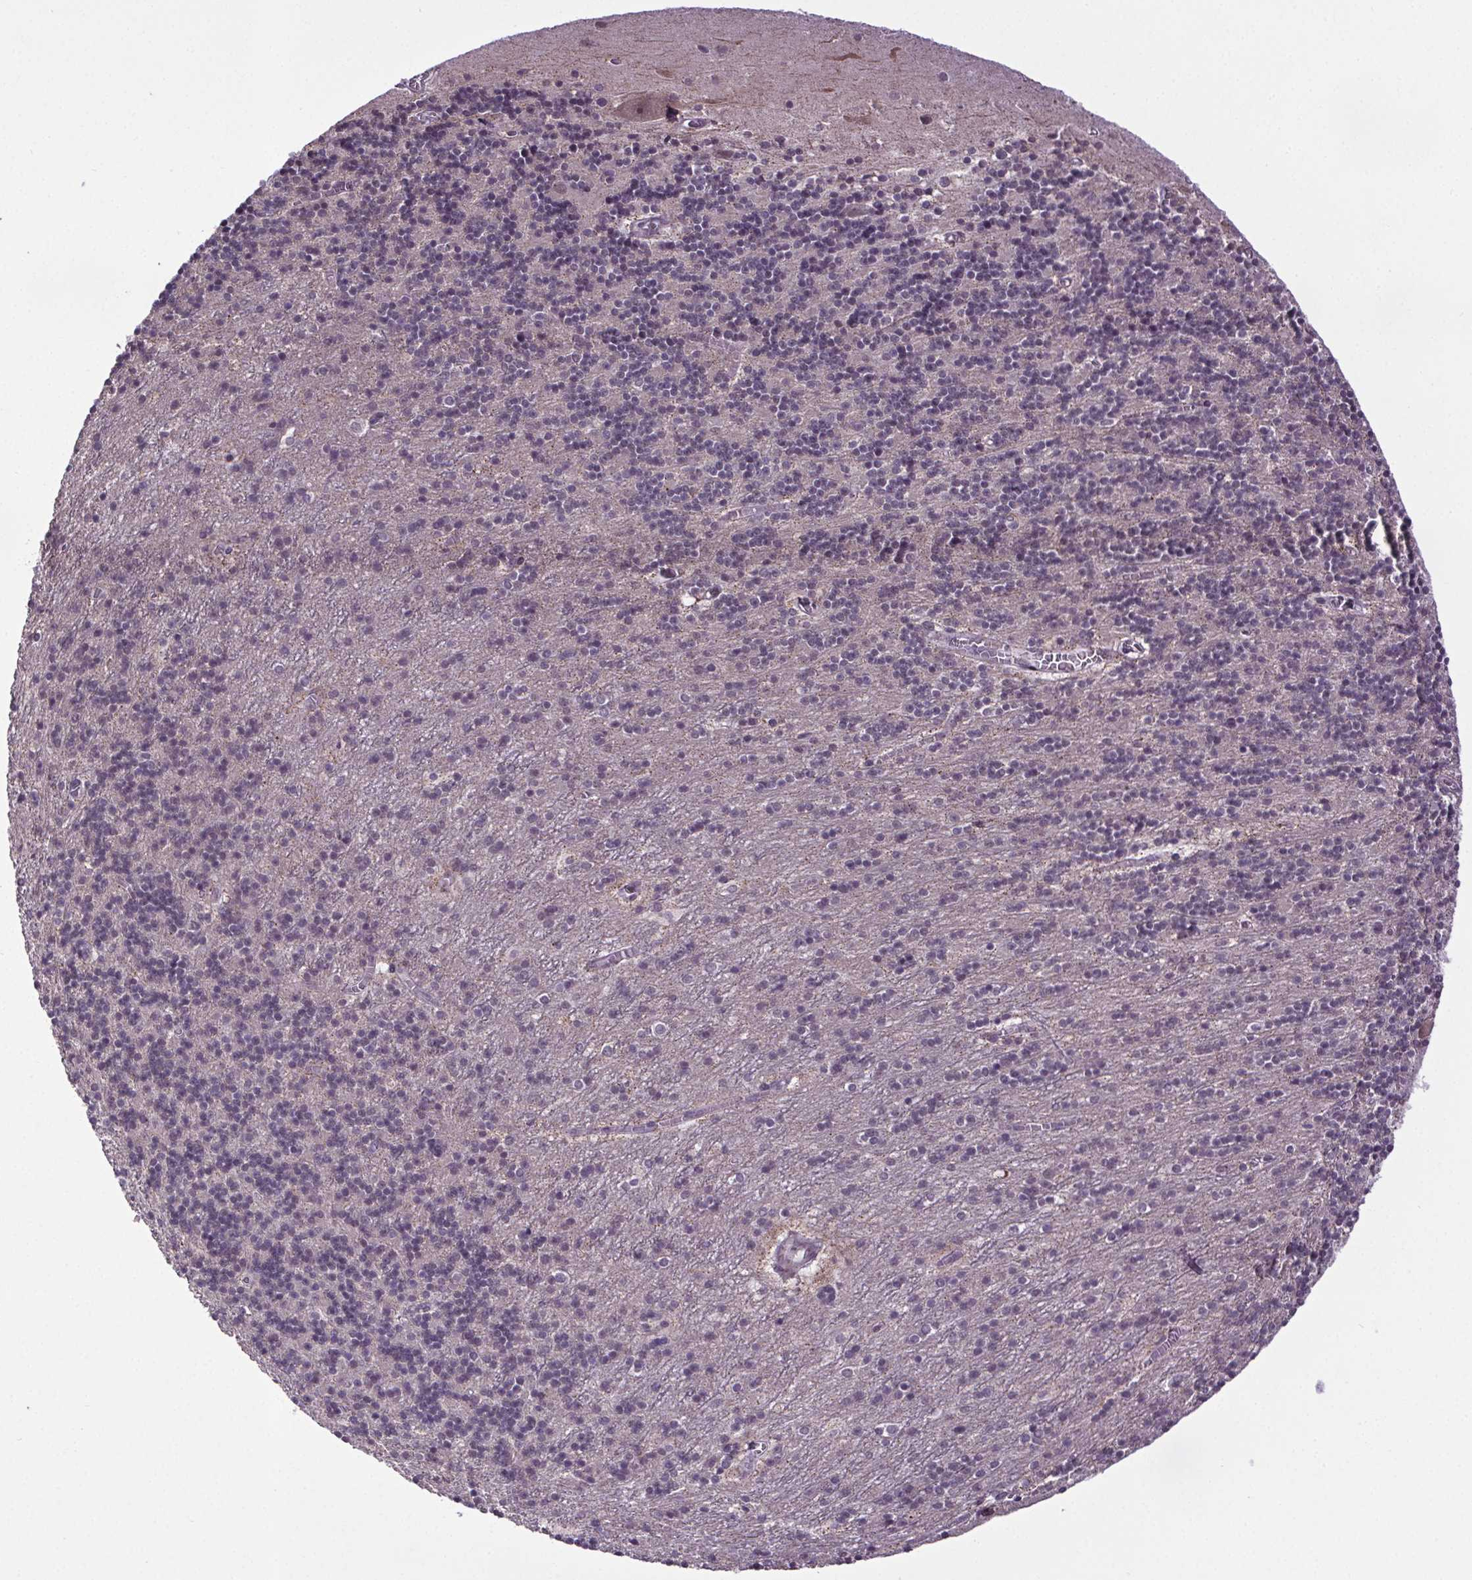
{"staining": {"intensity": "negative", "quantity": "none", "location": "none"}, "tissue": "cerebellum", "cell_type": "Cells in granular layer", "image_type": "normal", "snomed": [{"axis": "morphology", "description": "Normal tissue, NOS"}, {"axis": "topography", "description": "Cerebellum"}], "caption": "Immunohistochemistry photomicrograph of unremarkable cerebellum: cerebellum stained with DAB demonstrates no significant protein positivity in cells in granular layer. (DAB (3,3'-diaminobenzidine) immunohistochemistry with hematoxylin counter stain).", "gene": "ATMIN", "patient": {"sex": "male", "age": 70}}